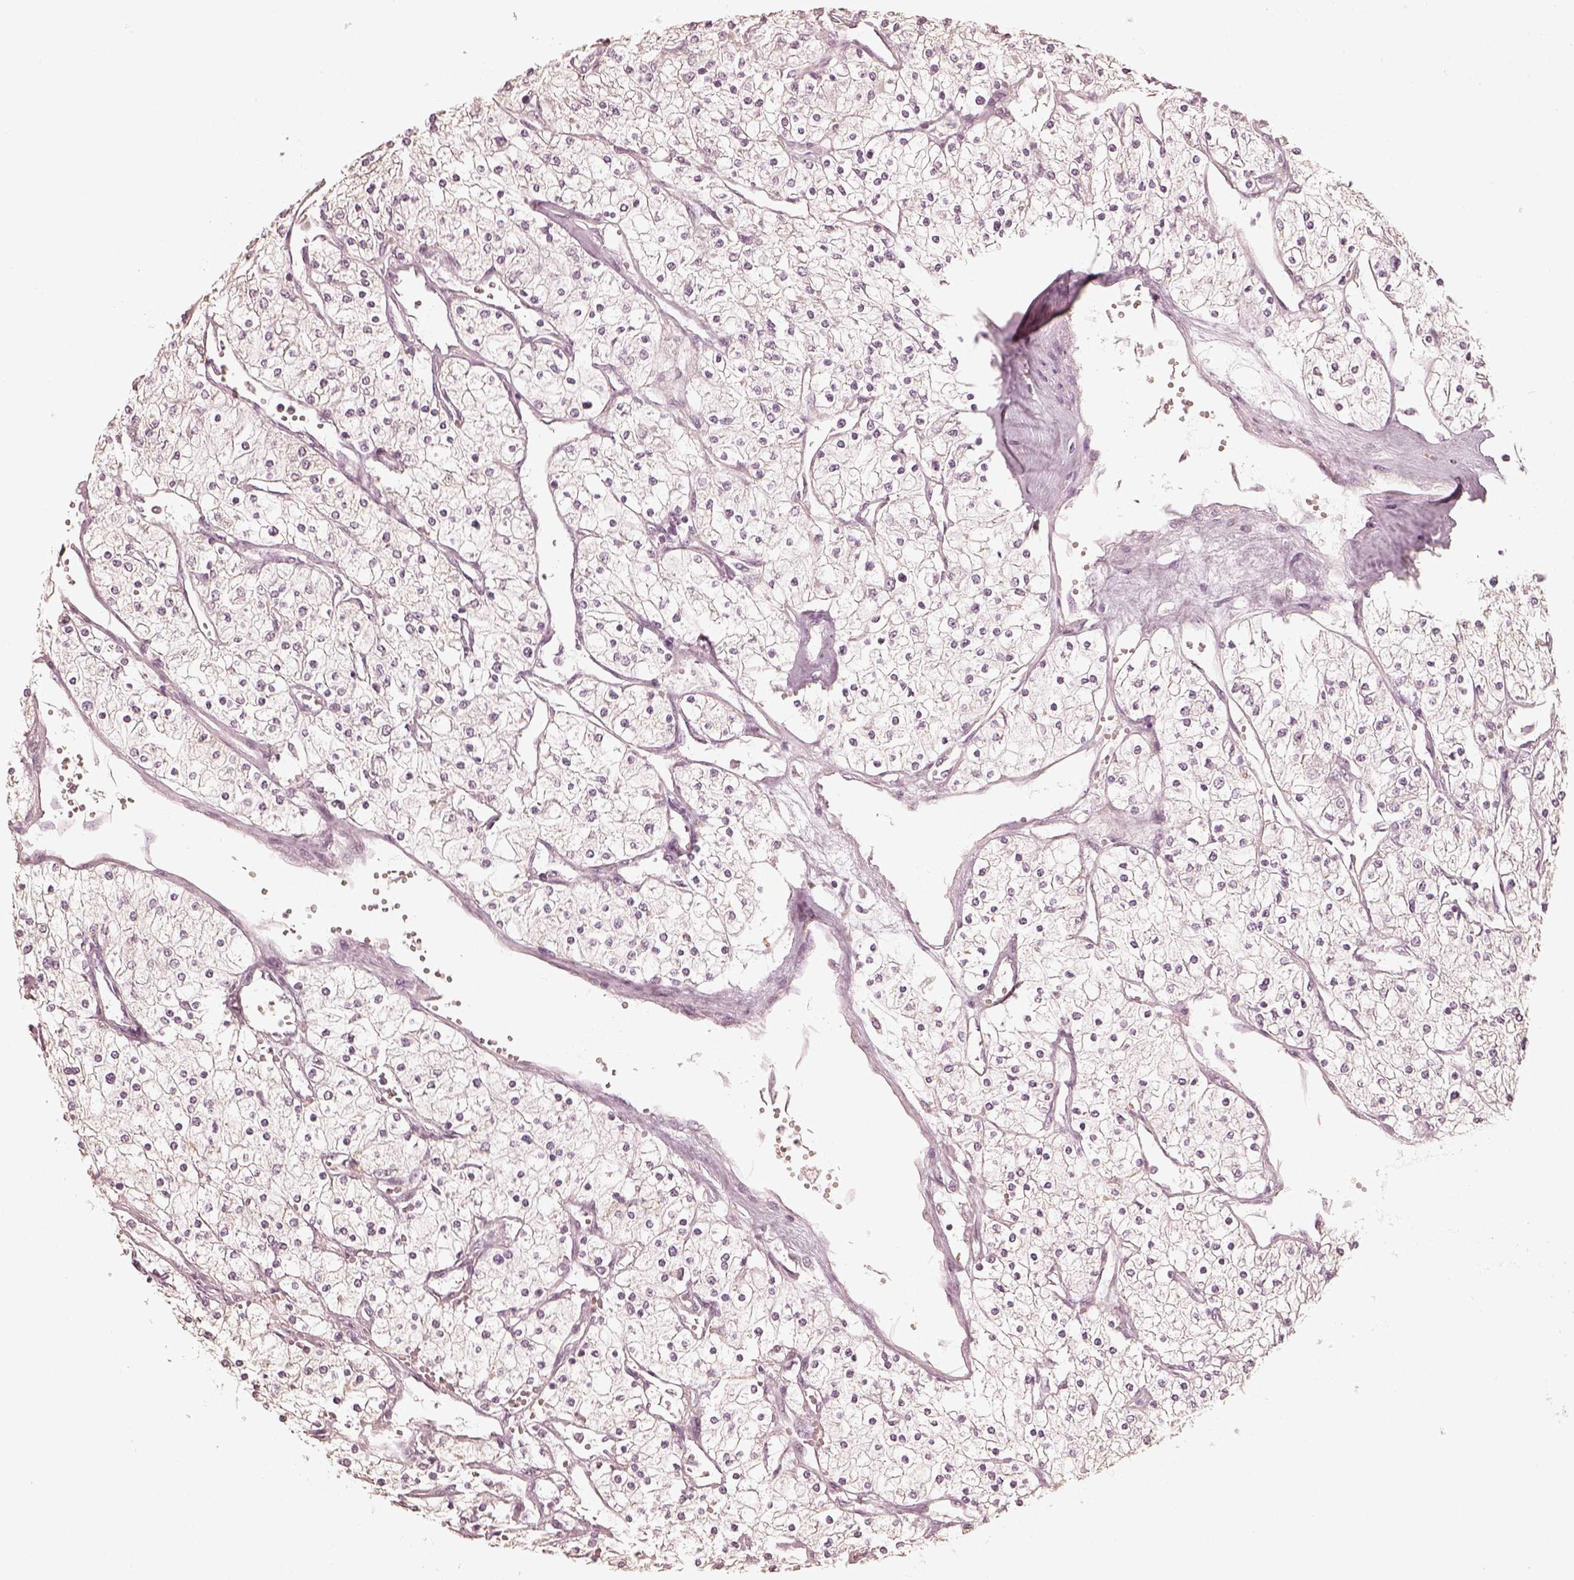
{"staining": {"intensity": "negative", "quantity": "none", "location": "none"}, "tissue": "renal cancer", "cell_type": "Tumor cells", "image_type": "cancer", "snomed": [{"axis": "morphology", "description": "Adenocarcinoma, NOS"}, {"axis": "topography", "description": "Kidney"}], "caption": "This is a image of IHC staining of renal adenocarcinoma, which shows no expression in tumor cells.", "gene": "FMNL2", "patient": {"sex": "male", "age": 80}}